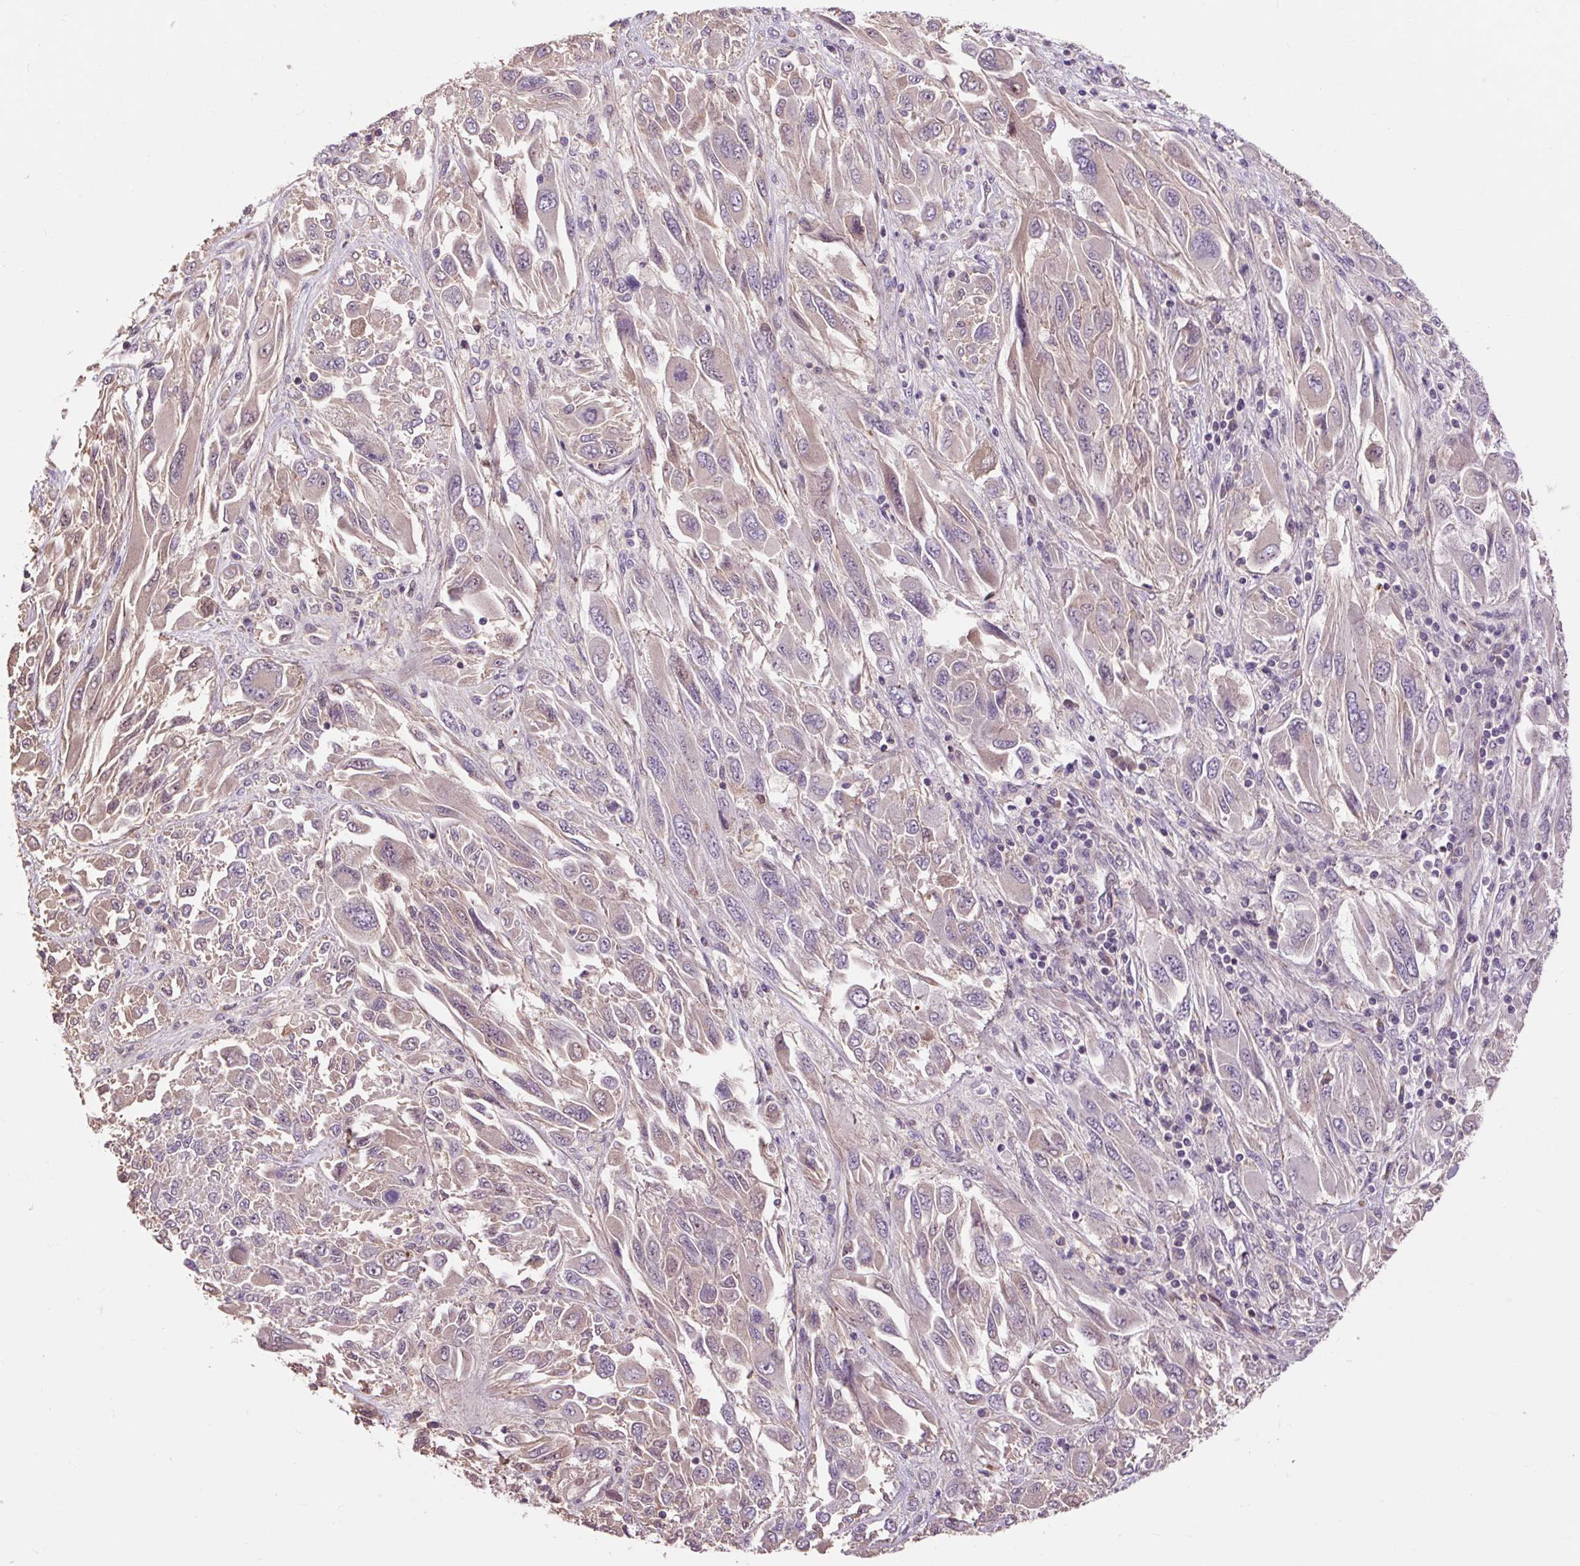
{"staining": {"intensity": "negative", "quantity": "none", "location": "none"}, "tissue": "melanoma", "cell_type": "Tumor cells", "image_type": "cancer", "snomed": [{"axis": "morphology", "description": "Malignant melanoma, NOS"}, {"axis": "topography", "description": "Skin"}], "caption": "This is an IHC micrograph of malignant melanoma. There is no staining in tumor cells.", "gene": "PRIMPOL", "patient": {"sex": "female", "age": 91}}